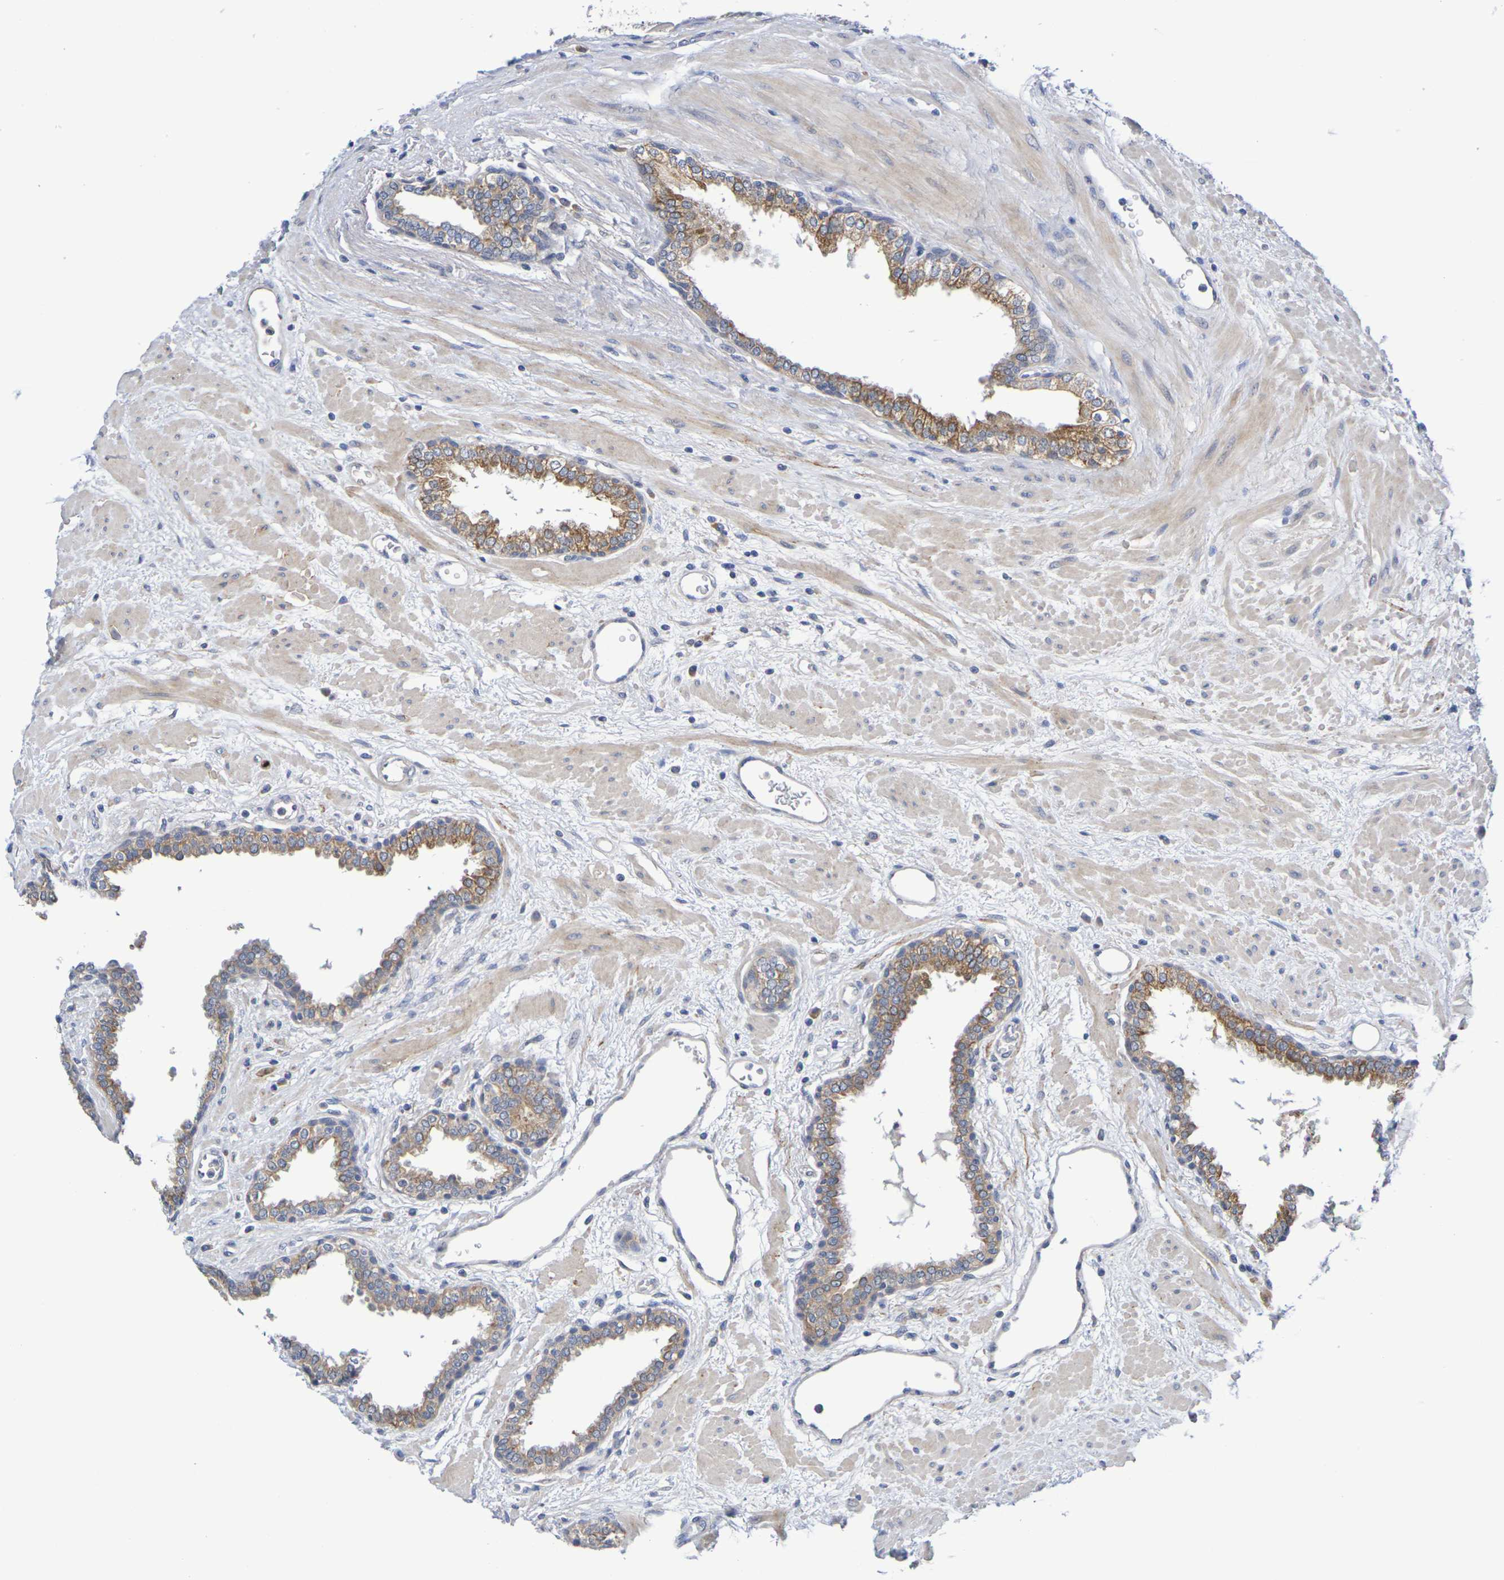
{"staining": {"intensity": "moderate", "quantity": ">75%", "location": "cytoplasmic/membranous"}, "tissue": "prostate", "cell_type": "Glandular cells", "image_type": "normal", "snomed": [{"axis": "morphology", "description": "Normal tissue, NOS"}, {"axis": "topography", "description": "Prostate"}], "caption": "Immunohistochemistry staining of unremarkable prostate, which demonstrates medium levels of moderate cytoplasmic/membranous expression in about >75% of glandular cells indicating moderate cytoplasmic/membranous protein staining. The staining was performed using DAB (brown) for protein detection and nuclei were counterstained in hematoxylin (blue).", "gene": "SDC4", "patient": {"sex": "male", "age": 51}}